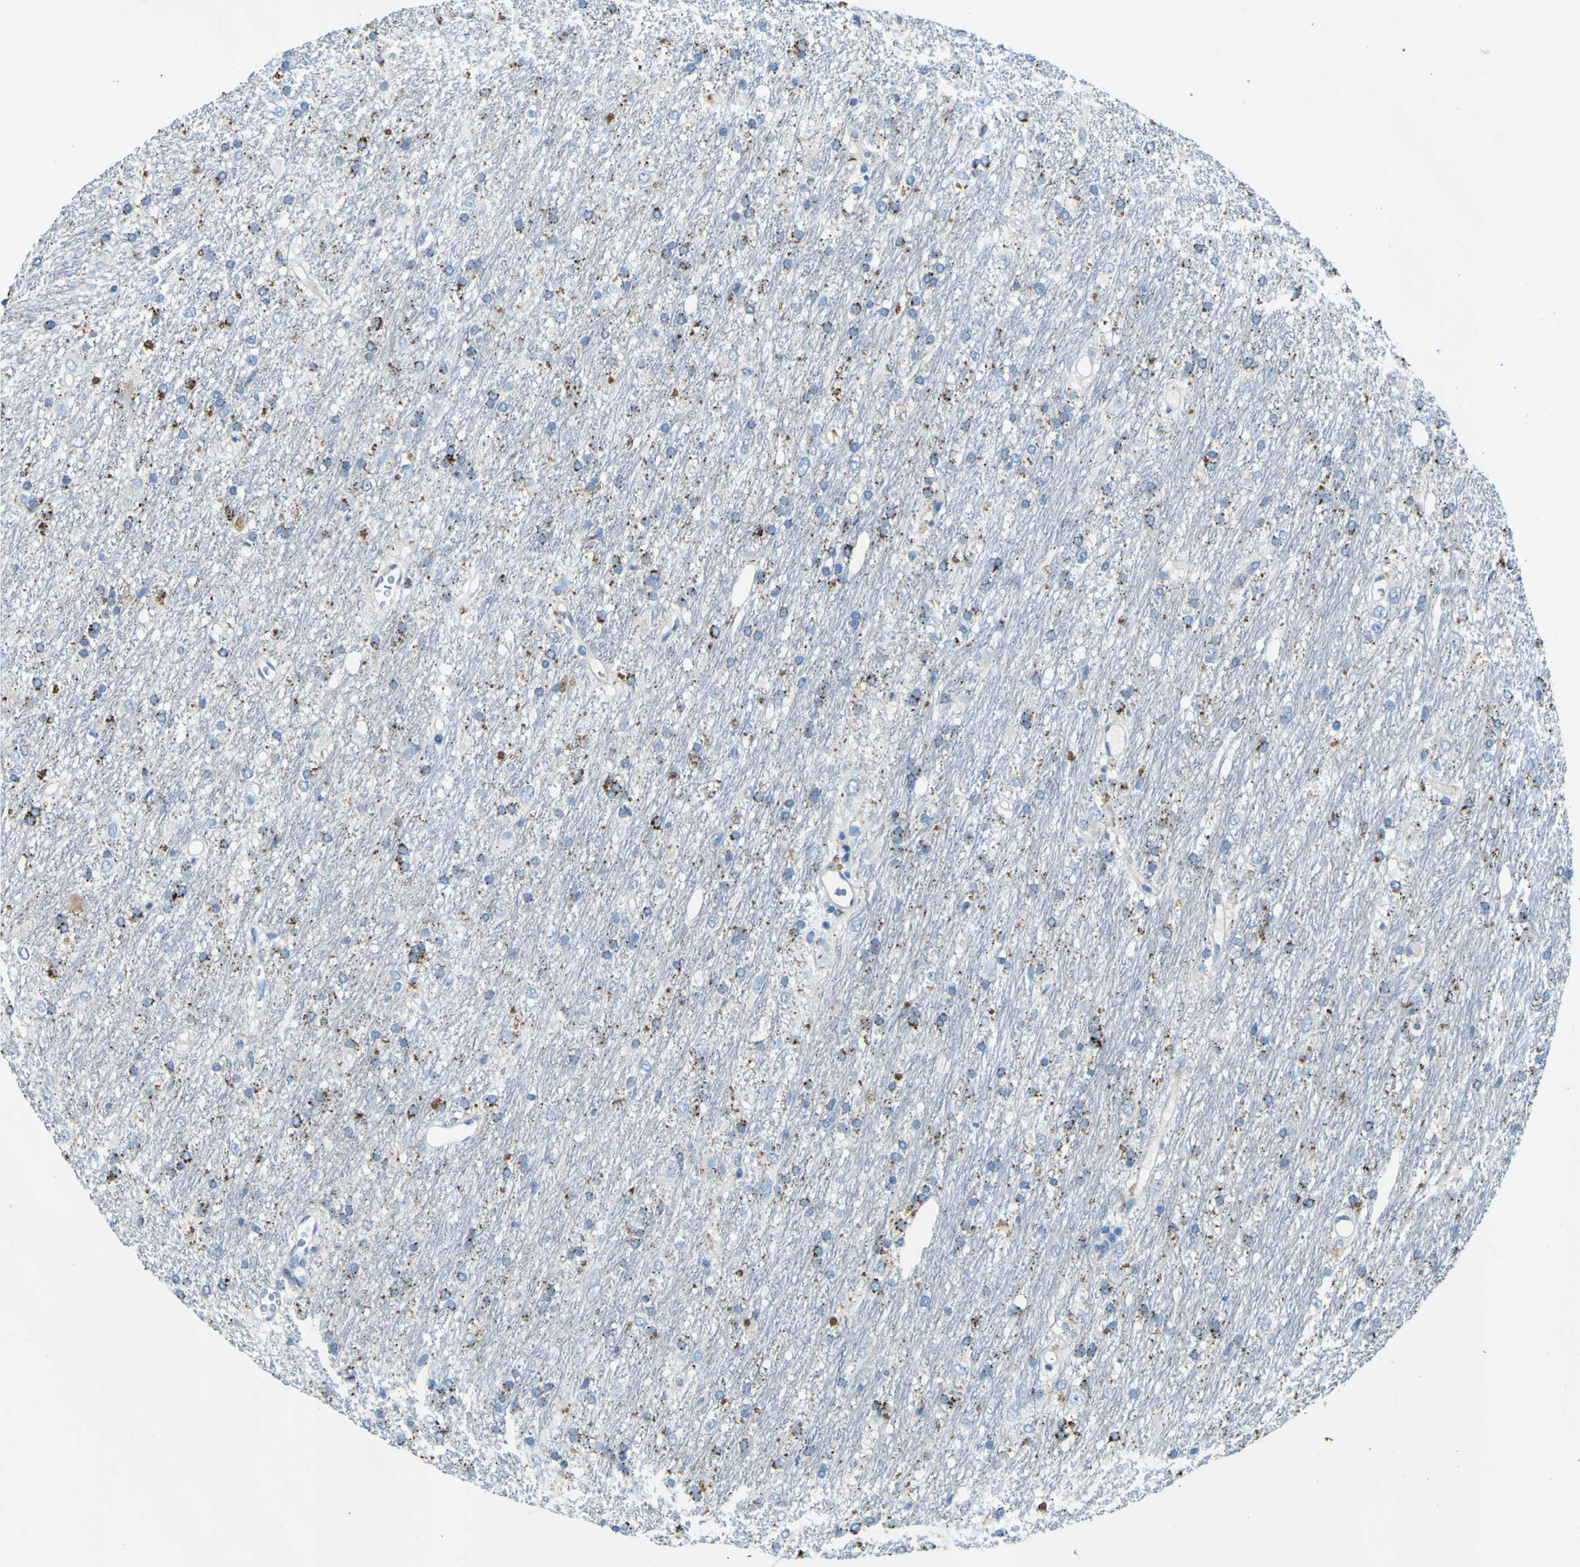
{"staining": {"intensity": "moderate", "quantity": "25%-75%", "location": "cytoplasmic/membranous"}, "tissue": "glioma", "cell_type": "Tumor cells", "image_type": "cancer", "snomed": [{"axis": "morphology", "description": "Glioma, malignant, Low grade"}, {"axis": "topography", "description": "Brain"}], "caption": "The micrograph reveals staining of glioma, revealing moderate cytoplasmic/membranous protein positivity (brown color) within tumor cells.", "gene": "PDE9A", "patient": {"sex": "male", "age": 77}}